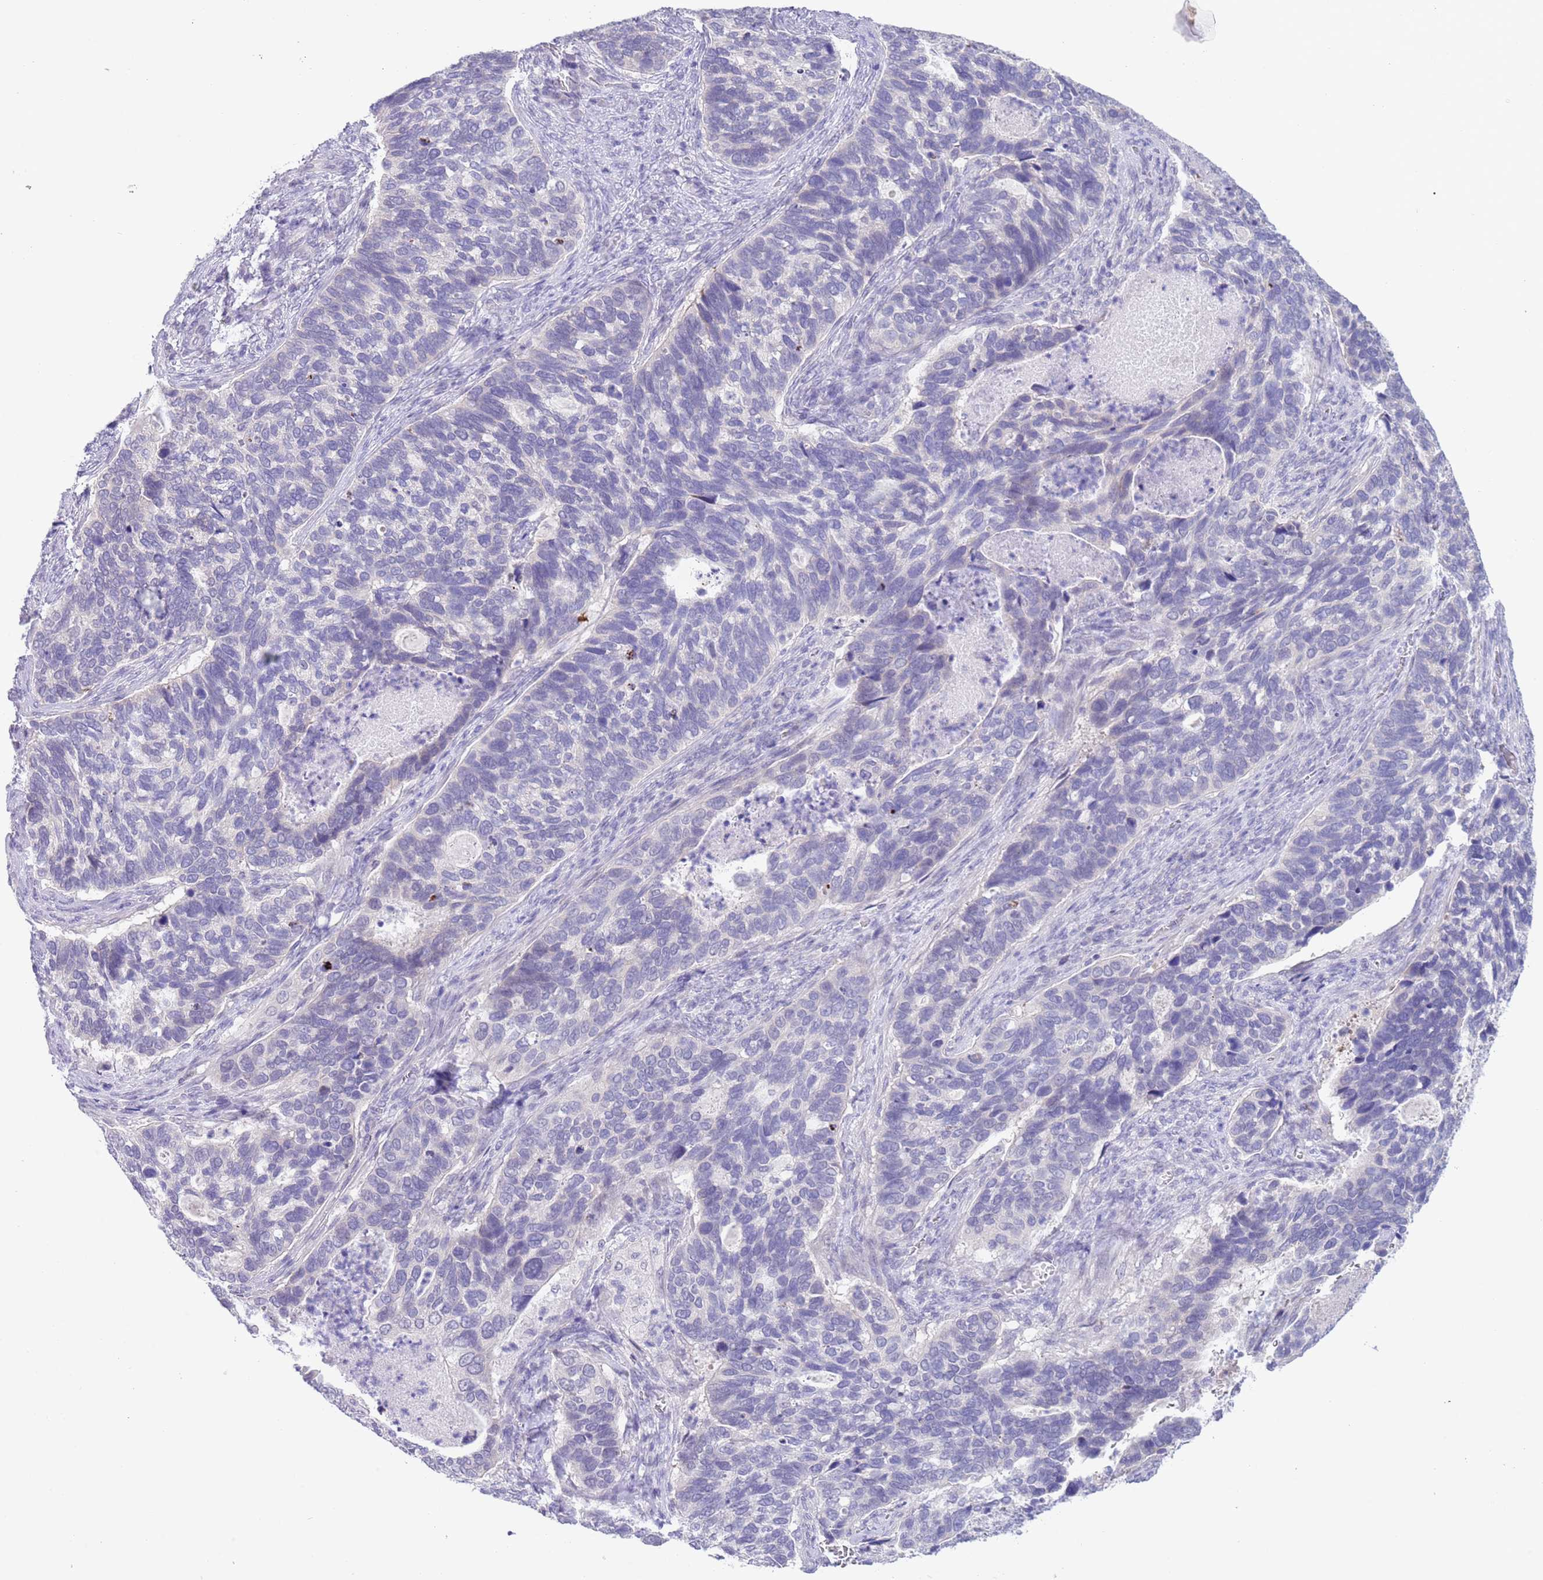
{"staining": {"intensity": "negative", "quantity": "none", "location": "none"}, "tissue": "cervical cancer", "cell_type": "Tumor cells", "image_type": "cancer", "snomed": [{"axis": "morphology", "description": "Squamous cell carcinoma, NOS"}, {"axis": "topography", "description": "Cervix"}], "caption": "There is no significant staining in tumor cells of squamous cell carcinoma (cervical).", "gene": "SPIRE2", "patient": {"sex": "female", "age": 38}}